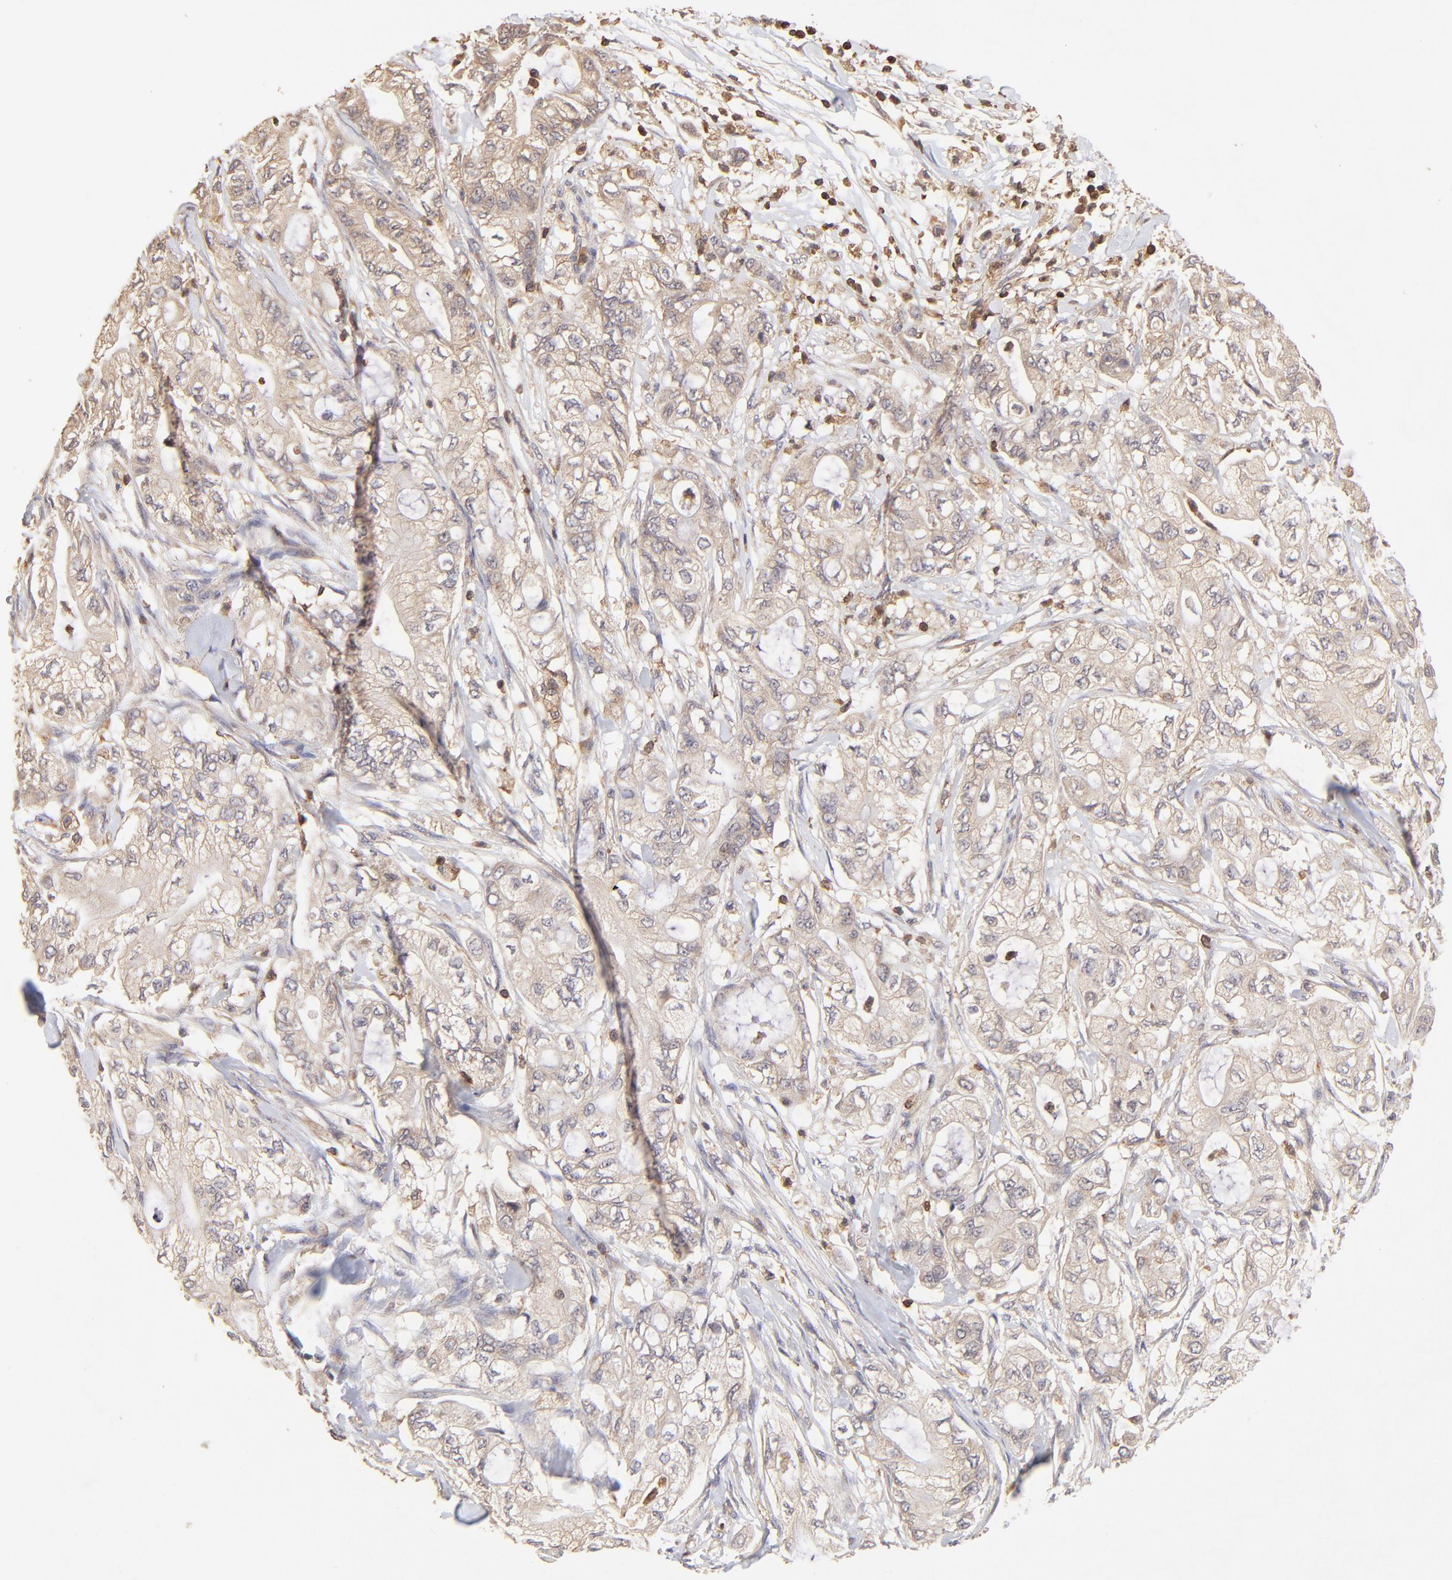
{"staining": {"intensity": "weak", "quantity": ">75%", "location": "cytoplasmic/membranous"}, "tissue": "pancreatic cancer", "cell_type": "Tumor cells", "image_type": "cancer", "snomed": [{"axis": "morphology", "description": "Adenocarcinoma, NOS"}, {"axis": "topography", "description": "Pancreas"}], "caption": "A high-resolution image shows immunohistochemistry staining of pancreatic adenocarcinoma, which exhibits weak cytoplasmic/membranous expression in approximately >75% of tumor cells. (DAB (3,3'-diaminobenzidine) = brown stain, brightfield microscopy at high magnification).", "gene": "STON2", "patient": {"sex": "male", "age": 79}}